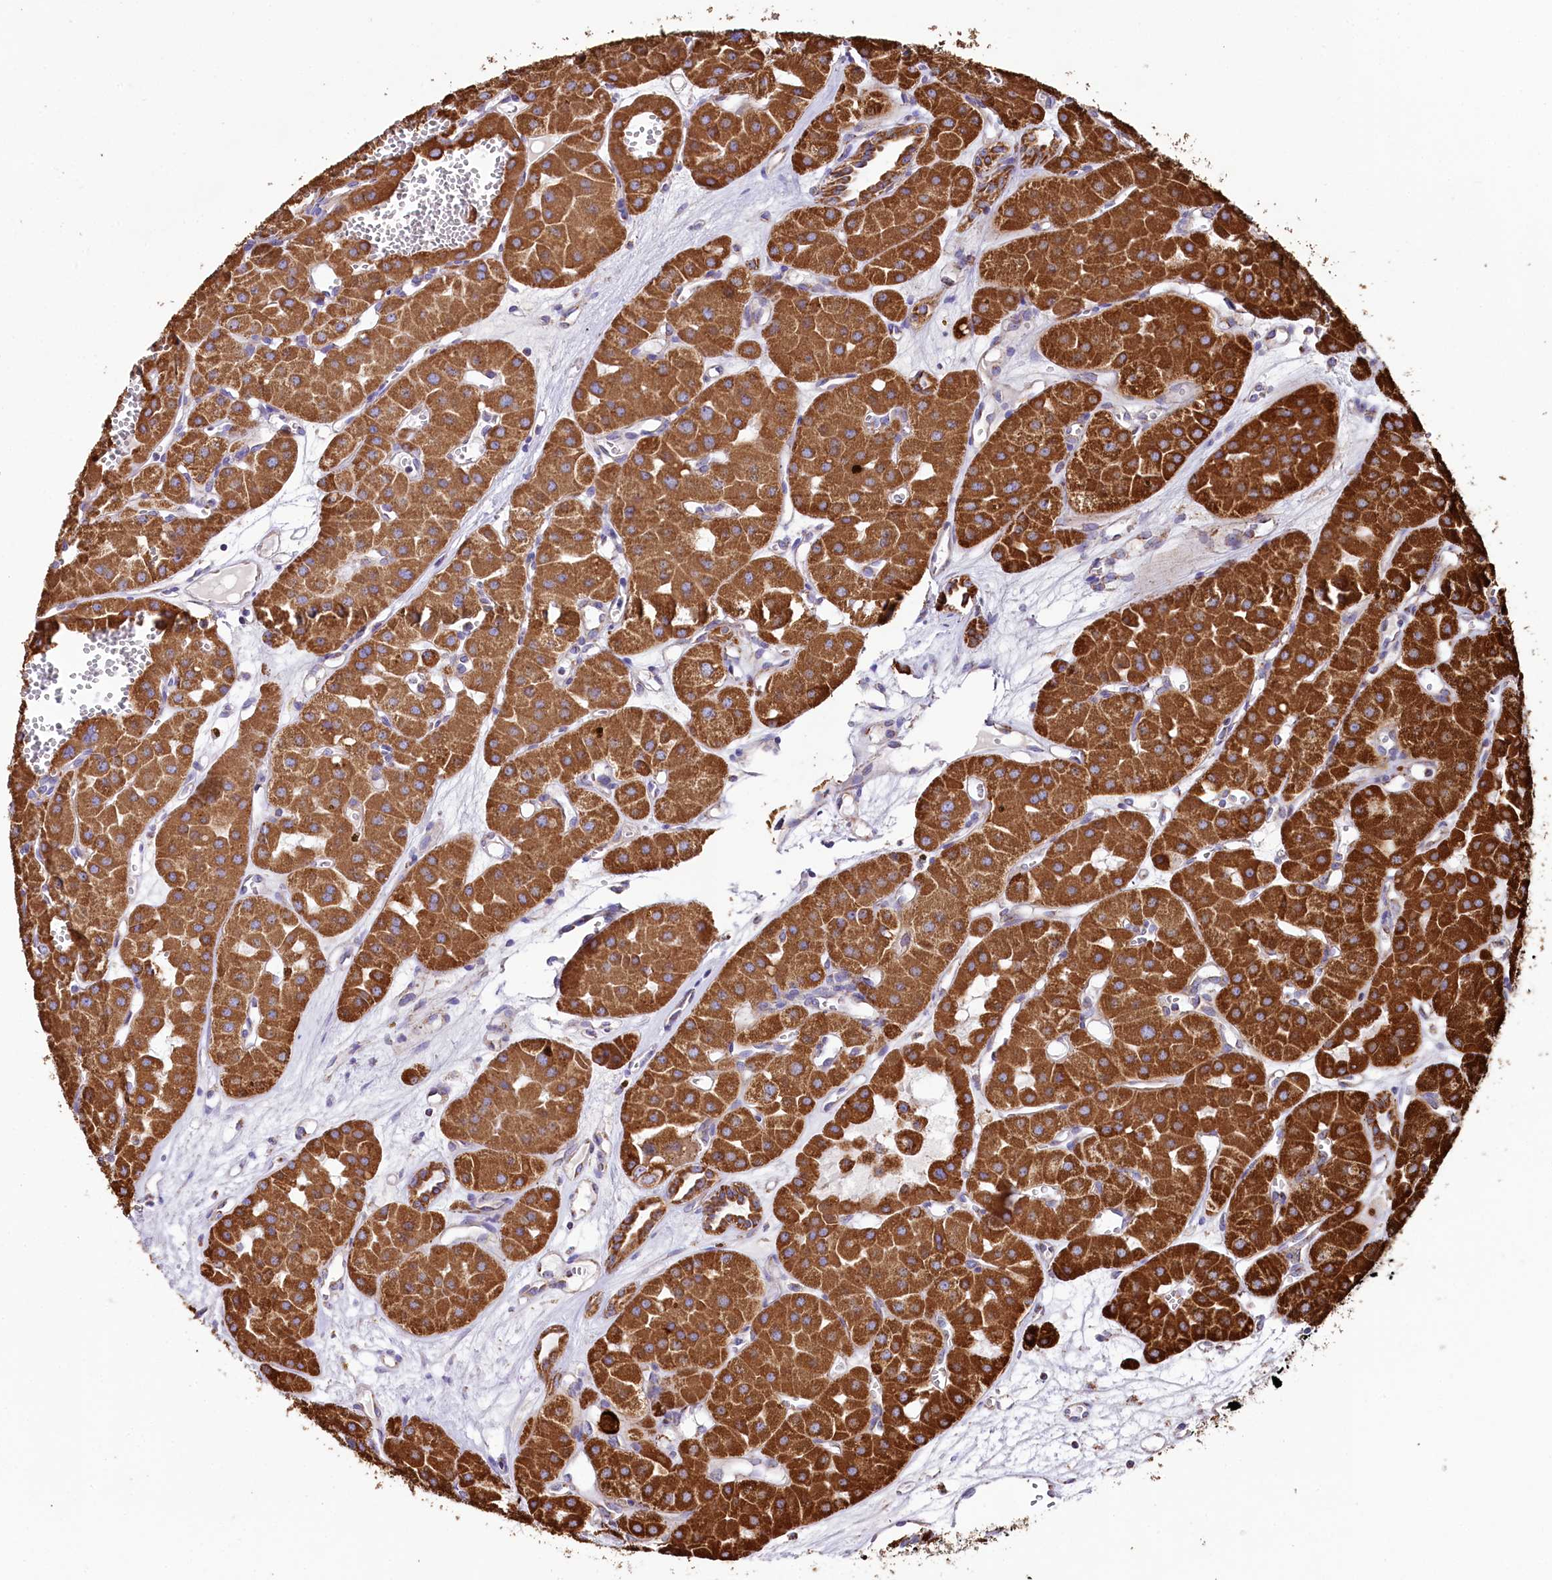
{"staining": {"intensity": "strong", "quantity": ">75%", "location": "cytoplasmic/membranous"}, "tissue": "renal cancer", "cell_type": "Tumor cells", "image_type": "cancer", "snomed": [{"axis": "morphology", "description": "Carcinoma, NOS"}, {"axis": "topography", "description": "Kidney"}], "caption": "Immunohistochemical staining of carcinoma (renal) displays high levels of strong cytoplasmic/membranous staining in approximately >75% of tumor cells.", "gene": "APLP2", "patient": {"sex": "female", "age": 75}}